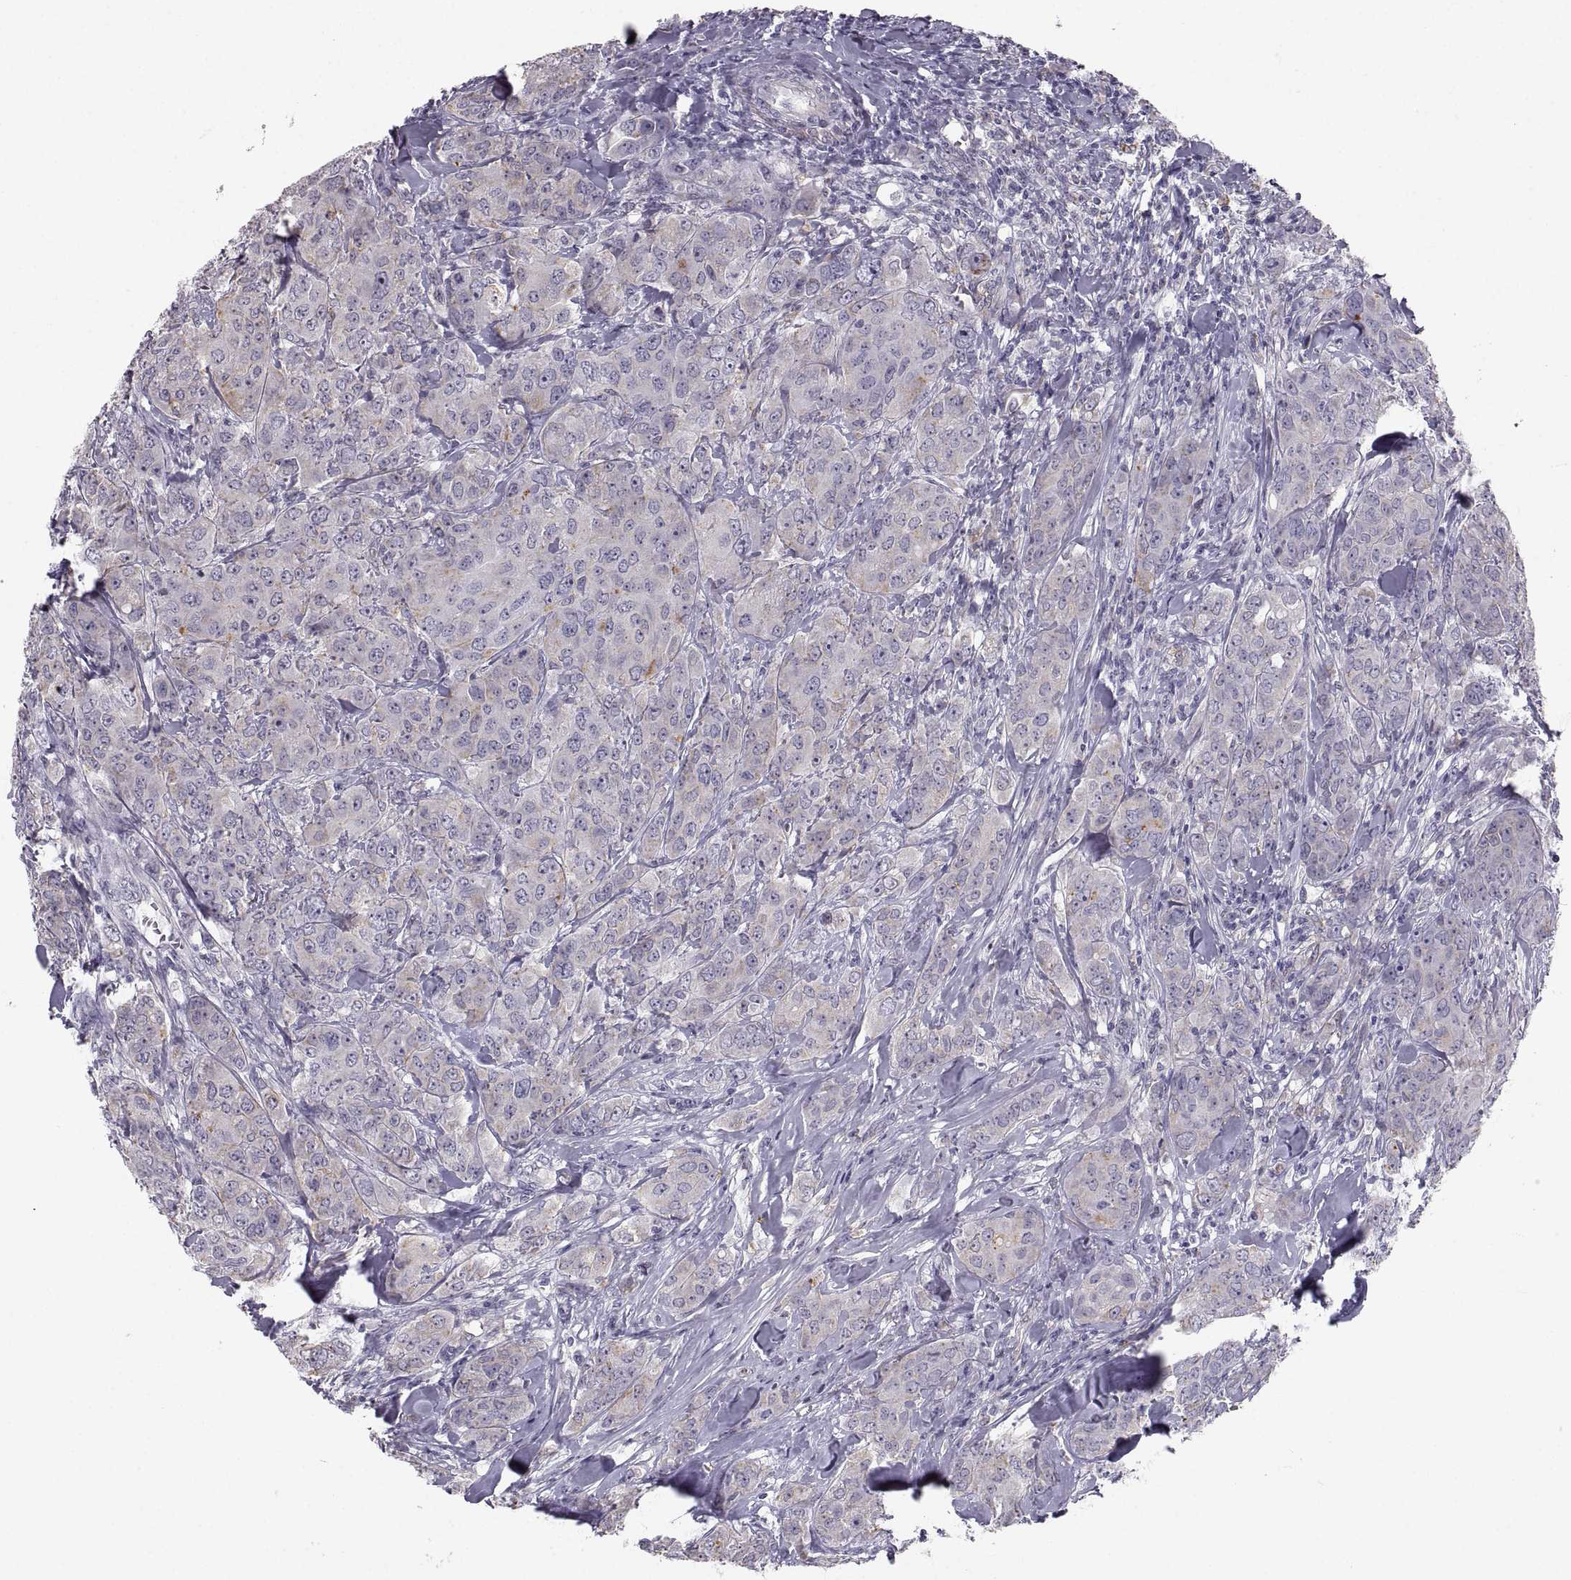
{"staining": {"intensity": "negative", "quantity": "none", "location": "none"}, "tissue": "breast cancer", "cell_type": "Tumor cells", "image_type": "cancer", "snomed": [{"axis": "morphology", "description": "Duct carcinoma"}, {"axis": "topography", "description": "Breast"}], "caption": "Tumor cells show no significant protein expression in breast cancer (intraductal carcinoma).", "gene": "PGM5", "patient": {"sex": "female", "age": 43}}